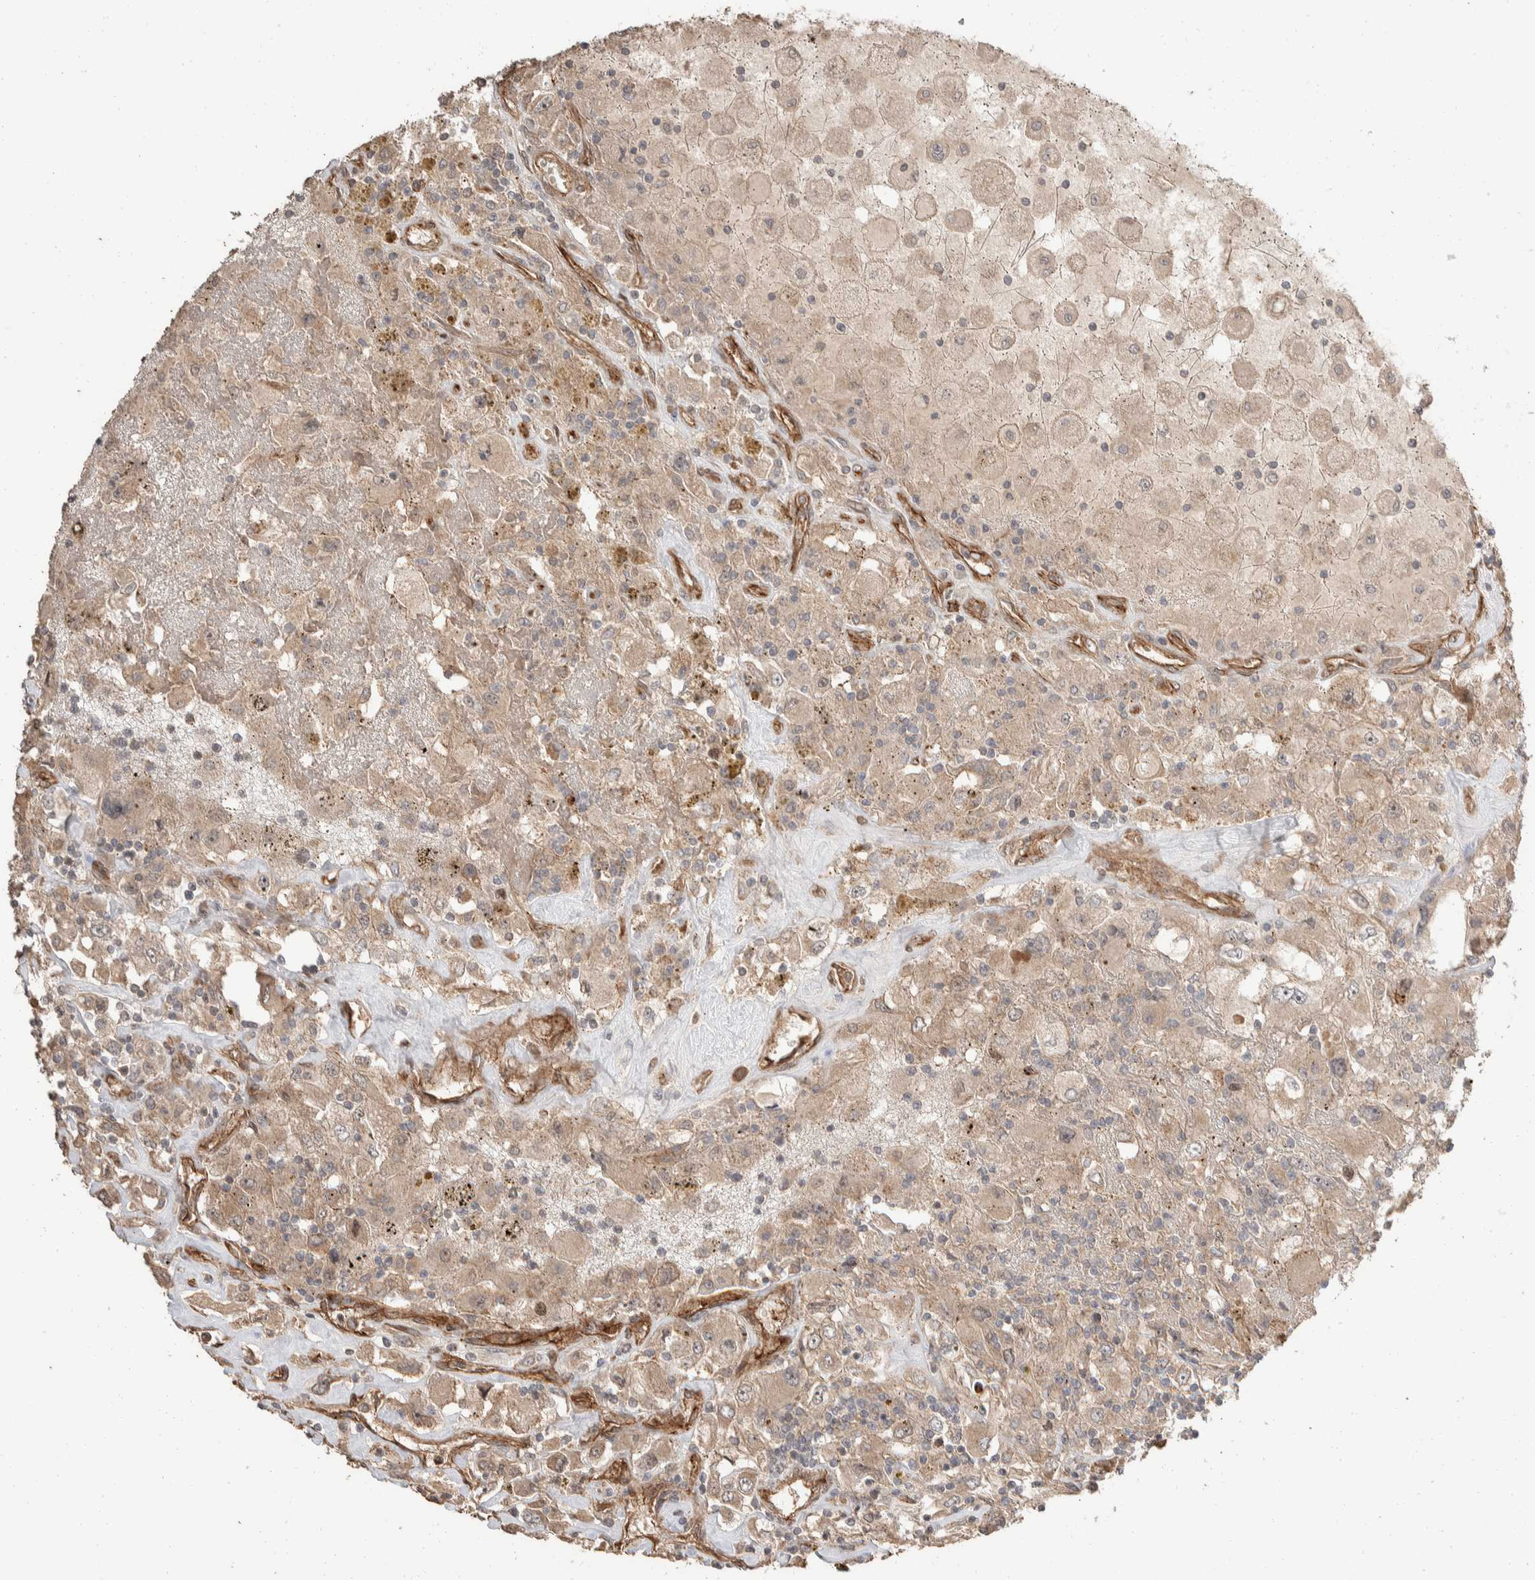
{"staining": {"intensity": "weak", "quantity": ">75%", "location": "cytoplasmic/membranous"}, "tissue": "renal cancer", "cell_type": "Tumor cells", "image_type": "cancer", "snomed": [{"axis": "morphology", "description": "Adenocarcinoma, NOS"}, {"axis": "topography", "description": "Kidney"}], "caption": "Human adenocarcinoma (renal) stained with a protein marker exhibits weak staining in tumor cells.", "gene": "ERC1", "patient": {"sex": "female", "age": 52}}